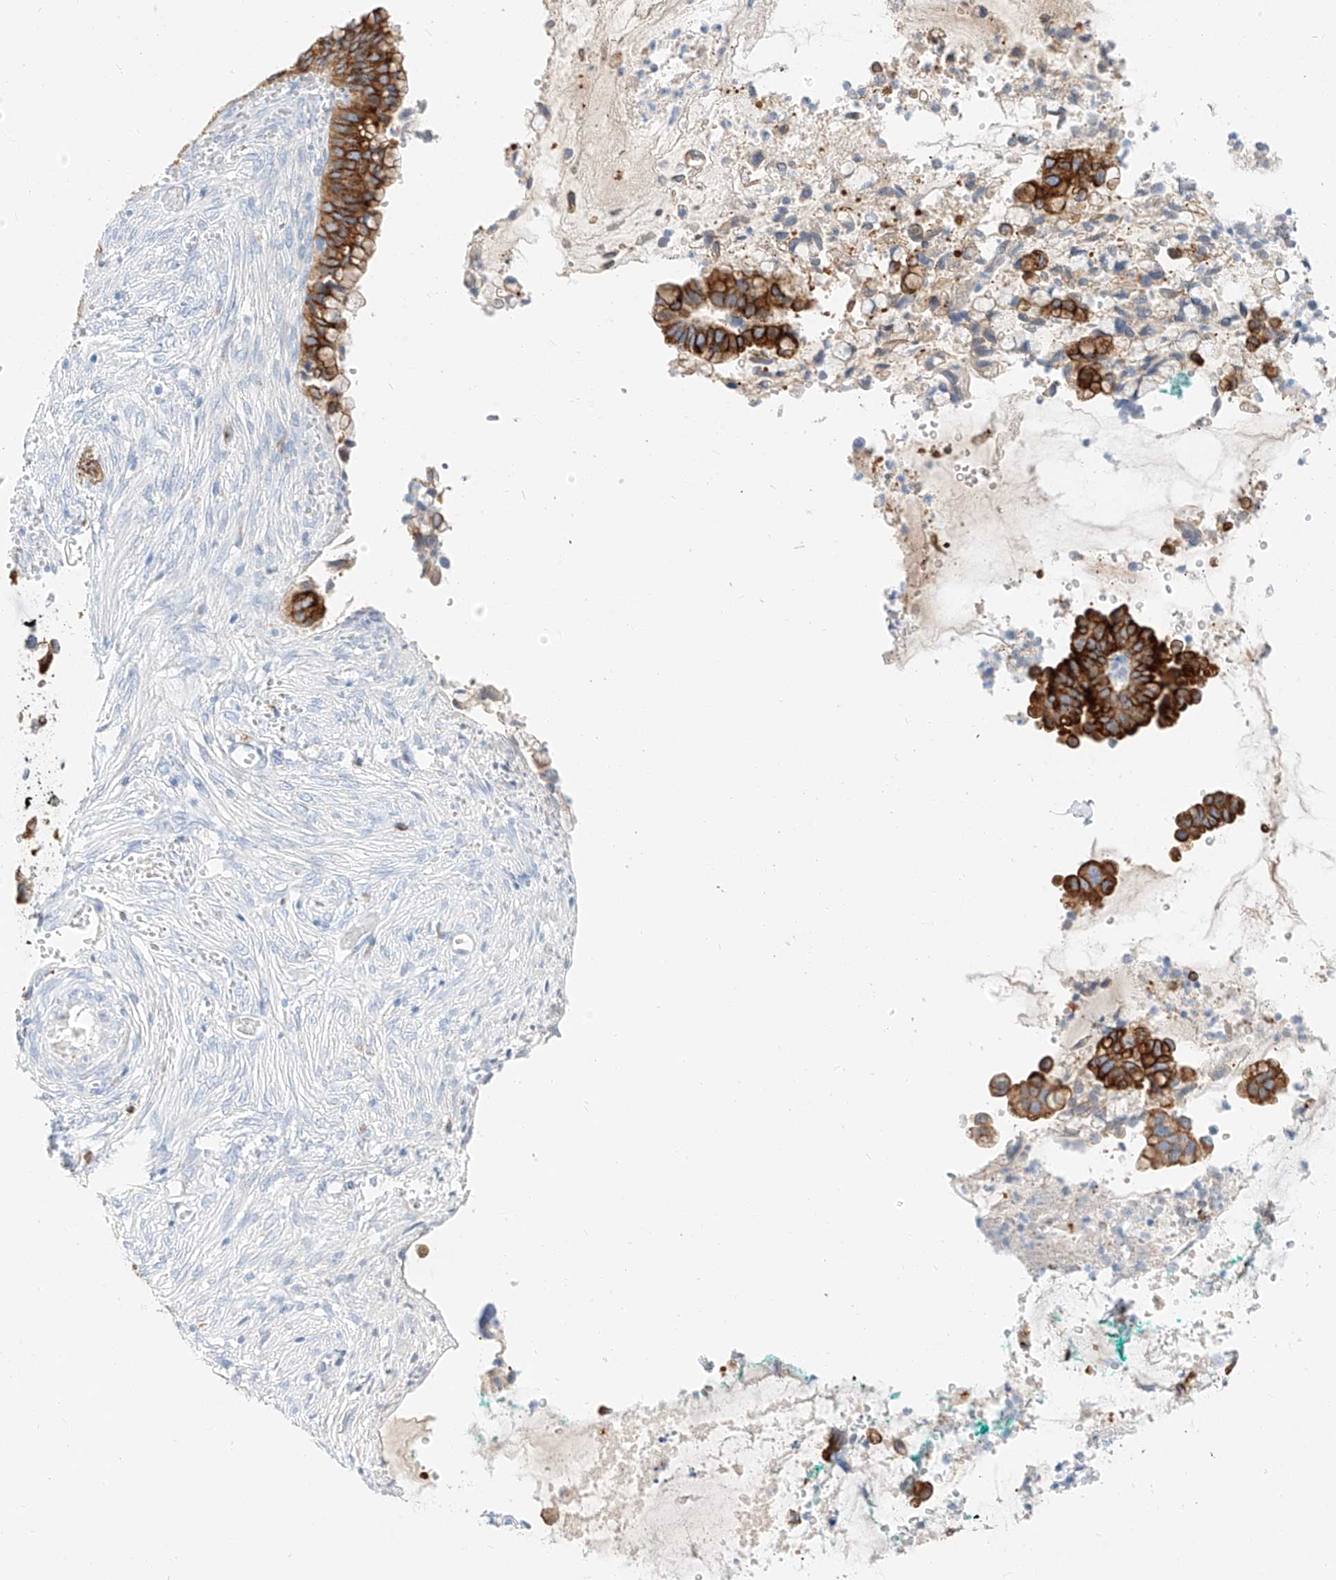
{"staining": {"intensity": "strong", "quantity": ">75%", "location": "cytoplasmic/membranous"}, "tissue": "cervical cancer", "cell_type": "Tumor cells", "image_type": "cancer", "snomed": [{"axis": "morphology", "description": "Adenocarcinoma, NOS"}, {"axis": "topography", "description": "Cervix"}], "caption": "Protein expression analysis of adenocarcinoma (cervical) exhibits strong cytoplasmic/membranous positivity in approximately >75% of tumor cells. (IHC, brightfield microscopy, high magnification).", "gene": "MAP7", "patient": {"sex": "female", "age": 44}}